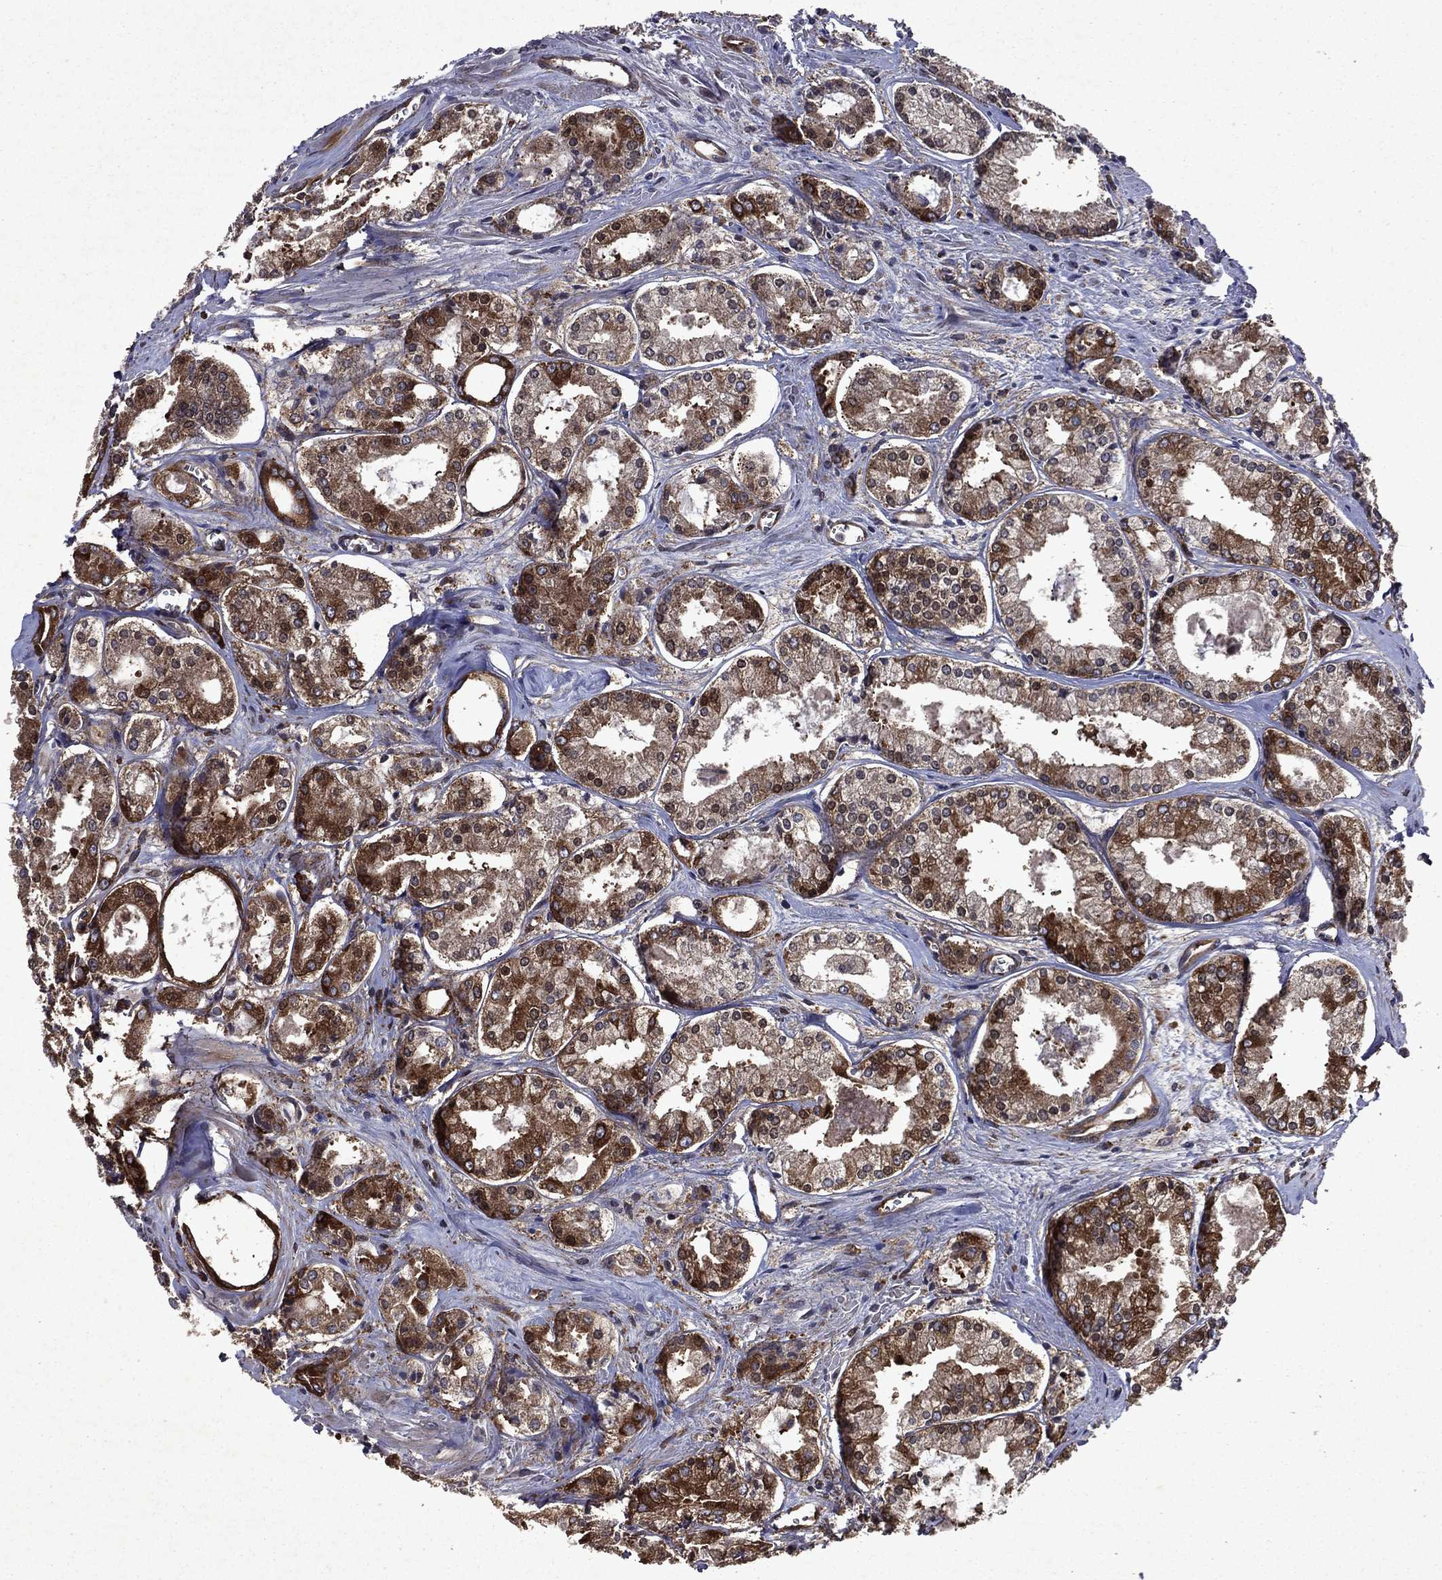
{"staining": {"intensity": "strong", "quantity": ">75%", "location": "cytoplasmic/membranous"}, "tissue": "prostate cancer", "cell_type": "Tumor cells", "image_type": "cancer", "snomed": [{"axis": "morphology", "description": "Adenocarcinoma, NOS"}, {"axis": "topography", "description": "Prostate"}], "caption": "There is high levels of strong cytoplasmic/membranous expression in tumor cells of prostate cancer (adenocarcinoma), as demonstrated by immunohistochemical staining (brown color).", "gene": "EIF2B4", "patient": {"sex": "male", "age": 72}}